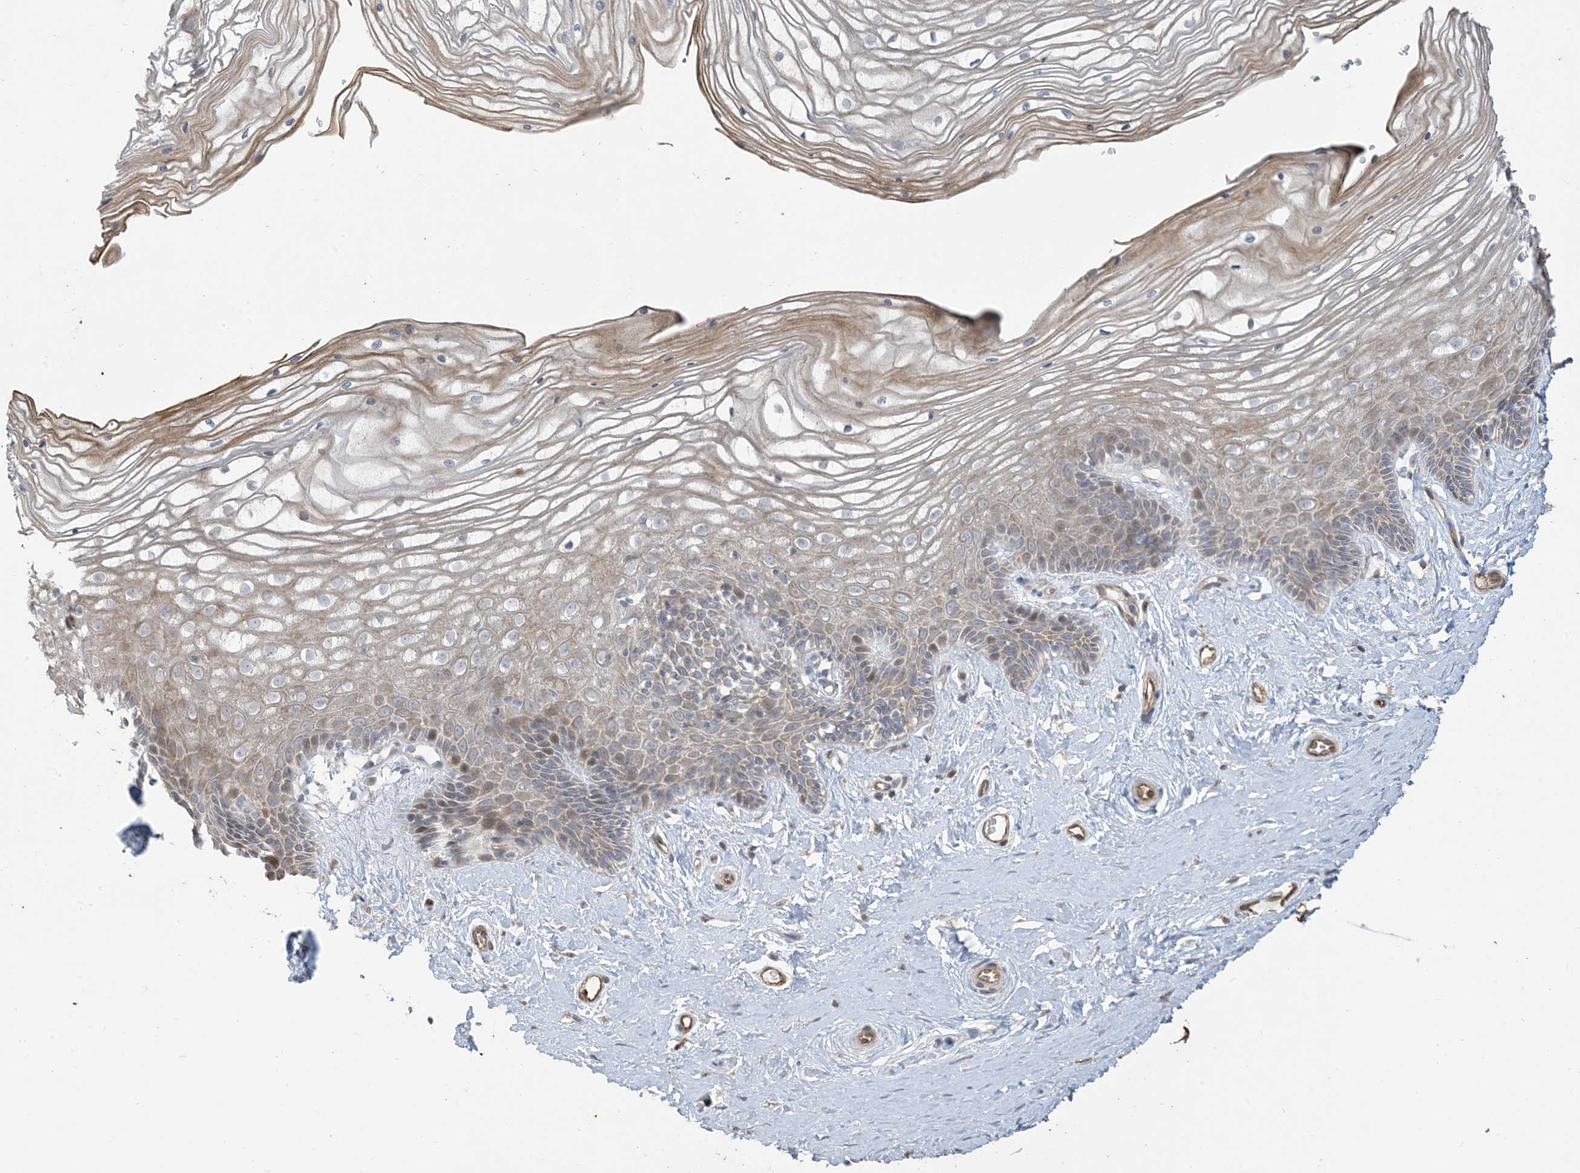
{"staining": {"intensity": "weak", "quantity": "25%-75%", "location": "cytoplasmic/membranous"}, "tissue": "vagina", "cell_type": "Squamous epithelial cells", "image_type": "normal", "snomed": [{"axis": "morphology", "description": "Normal tissue, NOS"}, {"axis": "topography", "description": "Vagina"}, {"axis": "topography", "description": "Cervix"}], "caption": "DAB (3,3'-diaminobenzidine) immunohistochemical staining of unremarkable human vagina exhibits weak cytoplasmic/membranous protein positivity in approximately 25%-75% of squamous epithelial cells. (DAB (3,3'-diaminobenzidine) = brown stain, brightfield microscopy at high magnification).", "gene": "KLHL18", "patient": {"sex": "female", "age": 40}}